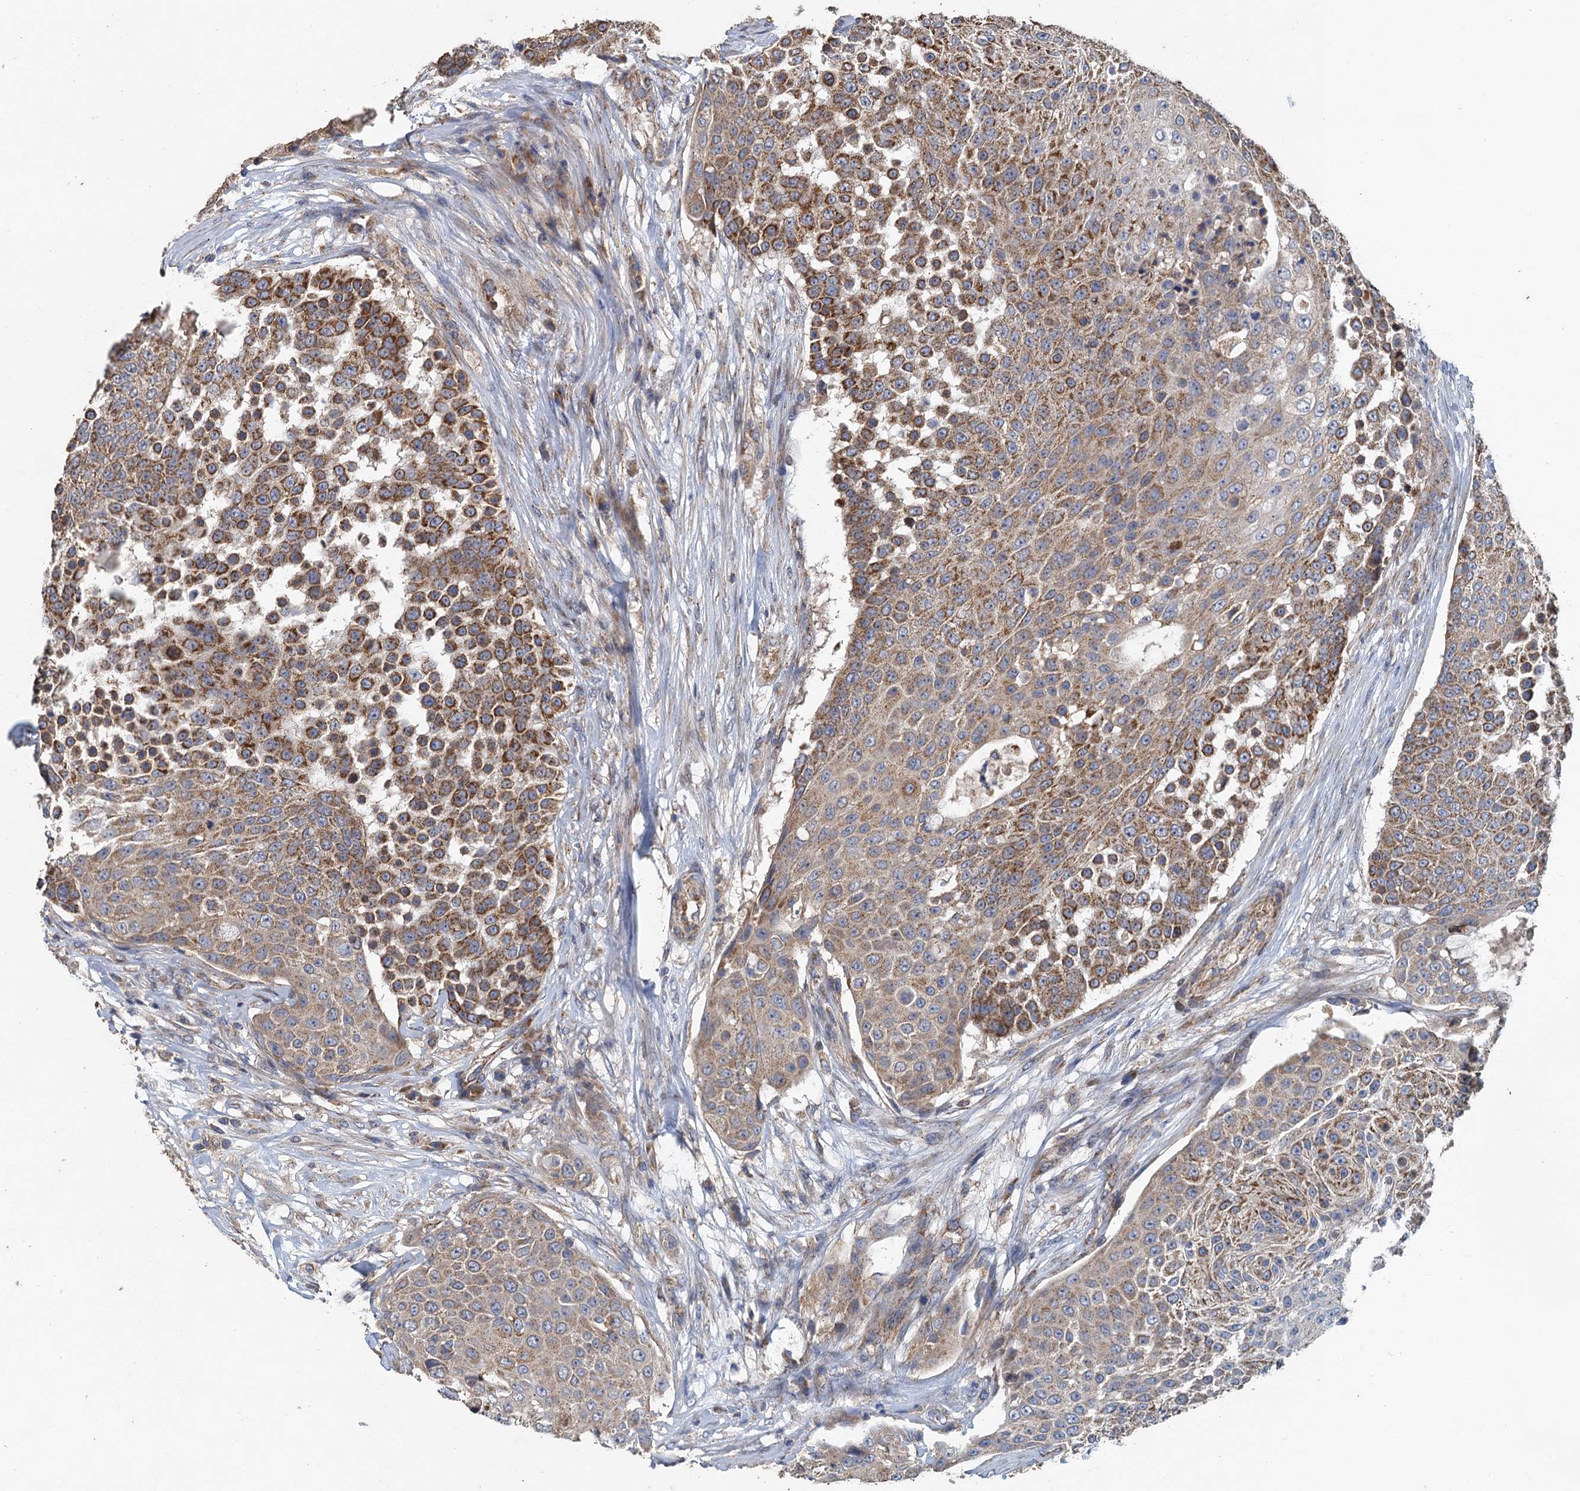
{"staining": {"intensity": "moderate", "quantity": ">75%", "location": "cytoplasmic/membranous"}, "tissue": "urothelial cancer", "cell_type": "Tumor cells", "image_type": "cancer", "snomed": [{"axis": "morphology", "description": "Urothelial carcinoma, High grade"}, {"axis": "topography", "description": "Urinary bladder"}], "caption": "Urothelial cancer was stained to show a protein in brown. There is medium levels of moderate cytoplasmic/membranous expression in approximately >75% of tumor cells.", "gene": "BCS1L", "patient": {"sex": "female", "age": 63}}